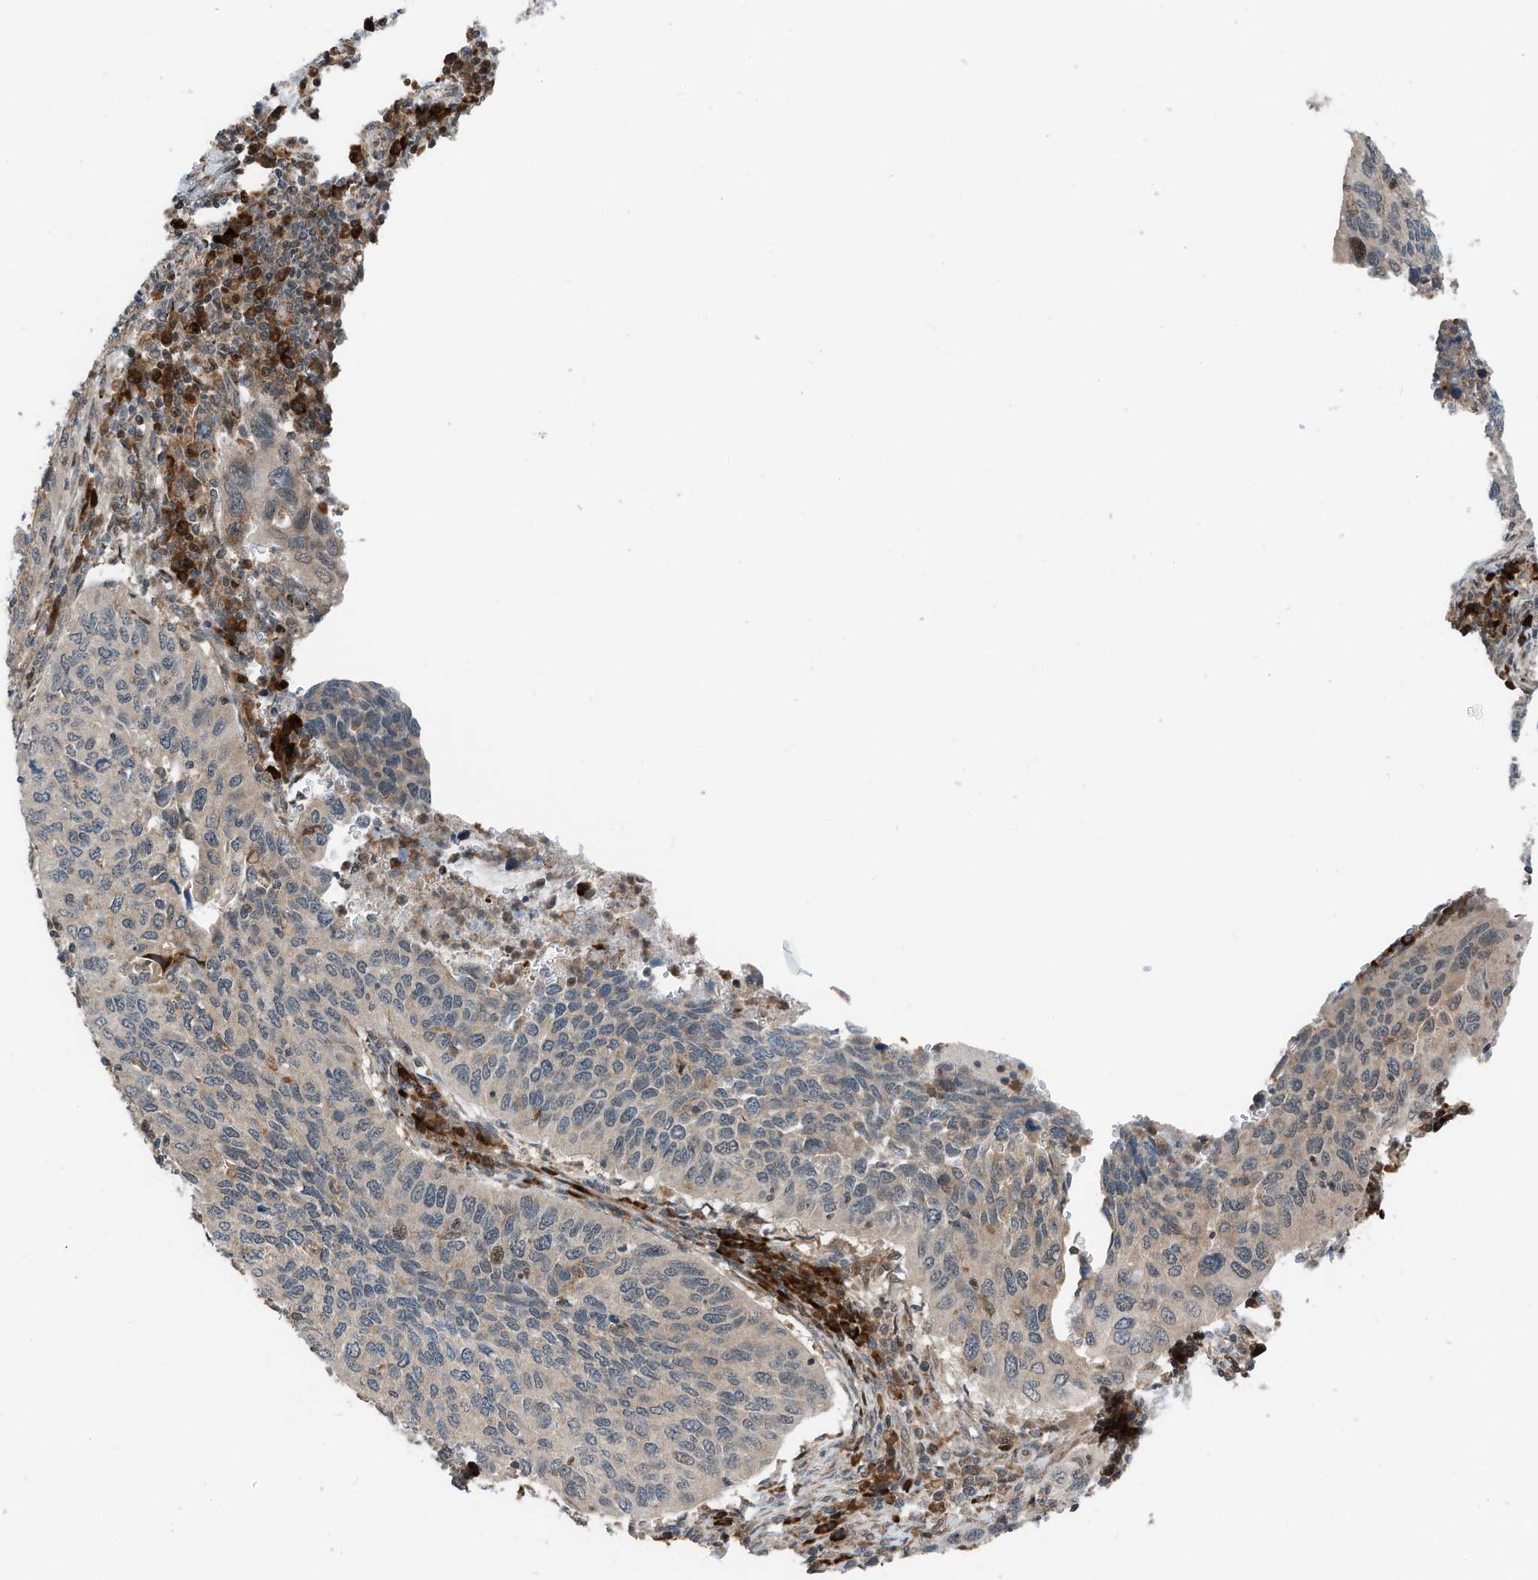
{"staining": {"intensity": "weak", "quantity": "25%-75%", "location": "cytoplasmic/membranous"}, "tissue": "cervical cancer", "cell_type": "Tumor cells", "image_type": "cancer", "snomed": [{"axis": "morphology", "description": "Squamous cell carcinoma, NOS"}, {"axis": "topography", "description": "Cervix"}], "caption": "Weak cytoplasmic/membranous positivity for a protein is present in about 25%-75% of tumor cells of cervical cancer using immunohistochemistry.", "gene": "RMND1", "patient": {"sex": "female", "age": 38}}